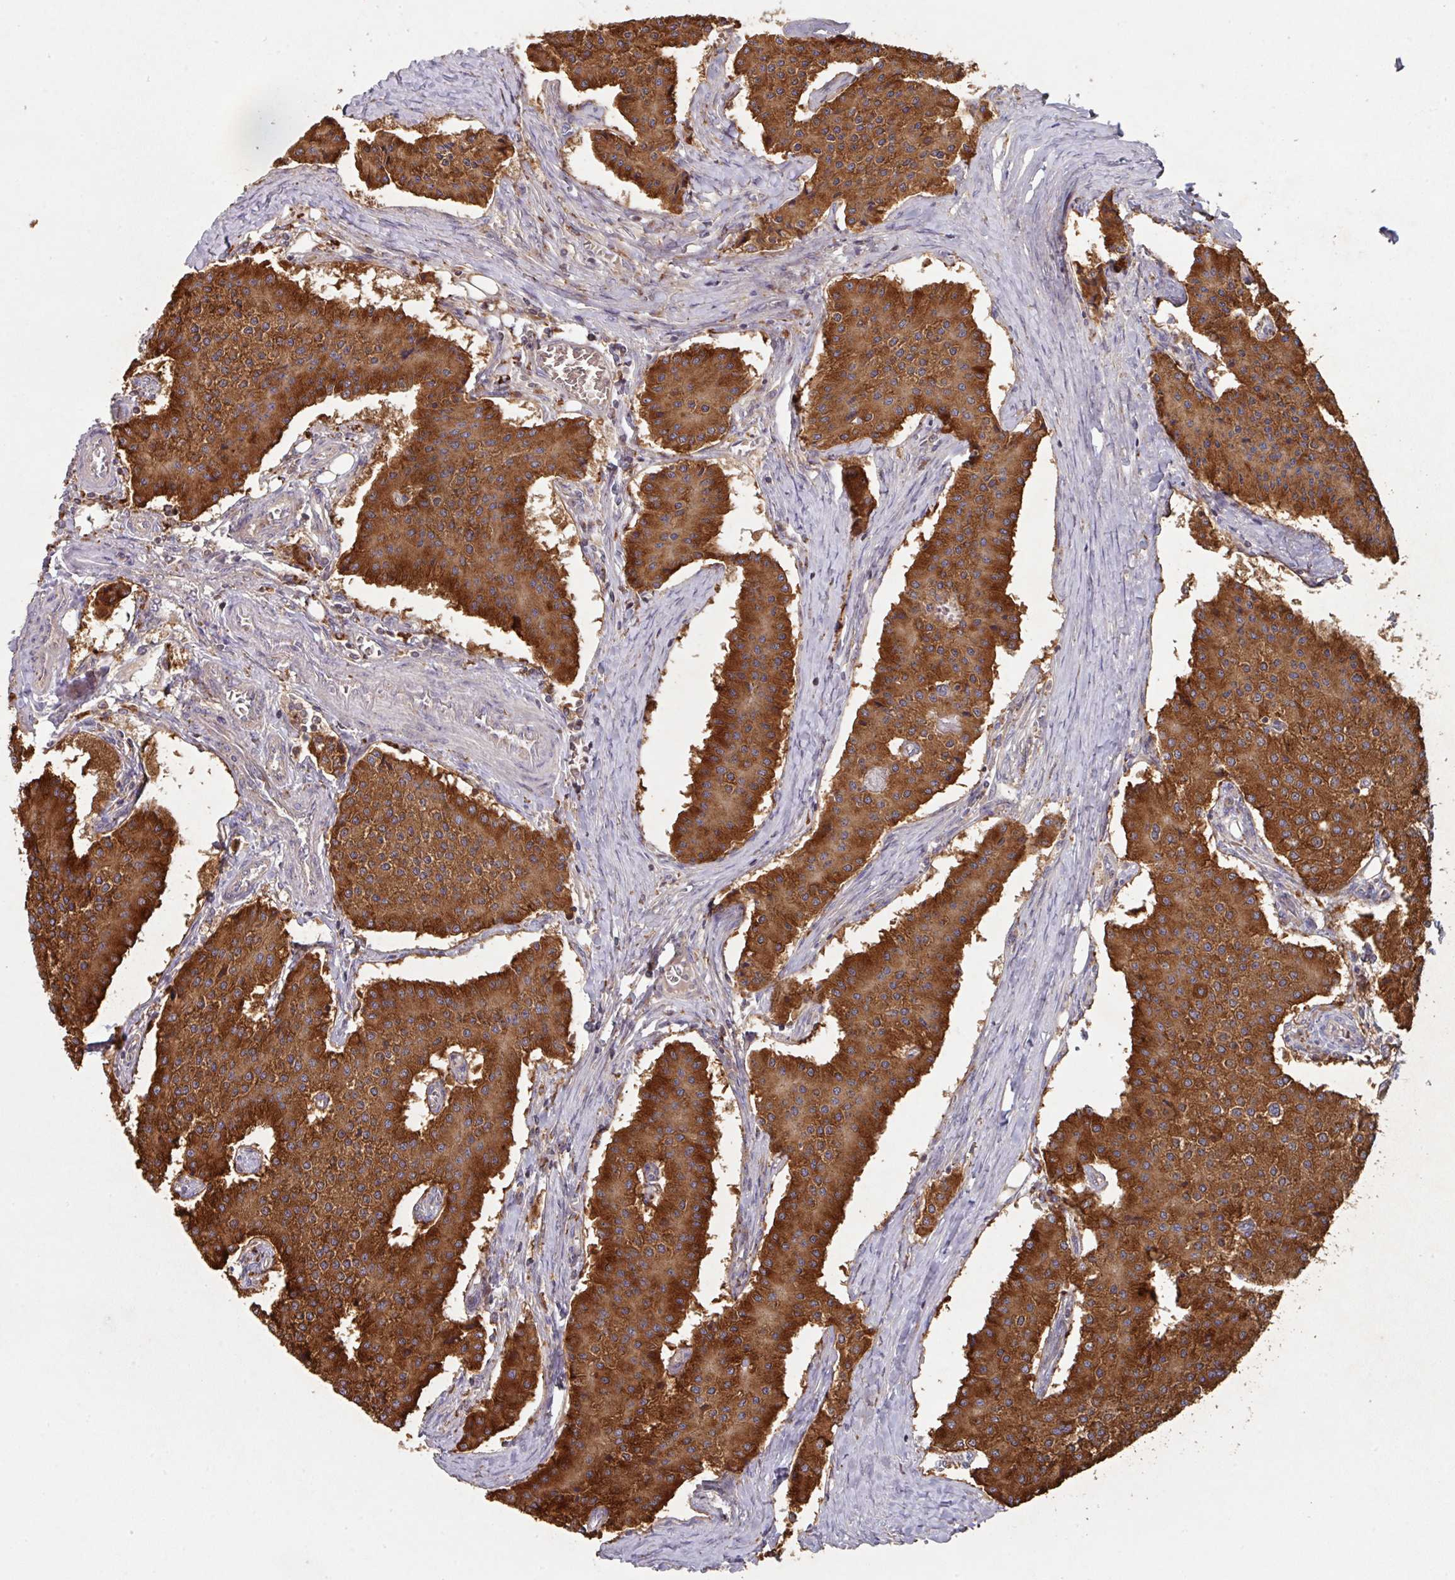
{"staining": {"intensity": "strong", "quantity": ">75%", "location": "cytoplasmic/membranous"}, "tissue": "carcinoid", "cell_type": "Tumor cells", "image_type": "cancer", "snomed": [{"axis": "morphology", "description": "Carcinoid, malignant, NOS"}, {"axis": "topography", "description": "Colon"}], "caption": "An immunohistochemistry image of neoplastic tissue is shown. Protein staining in brown highlights strong cytoplasmic/membranous positivity in carcinoid (malignant) within tumor cells. (IHC, brightfield microscopy, high magnification).", "gene": "TRIM14", "patient": {"sex": "female", "age": 52}}